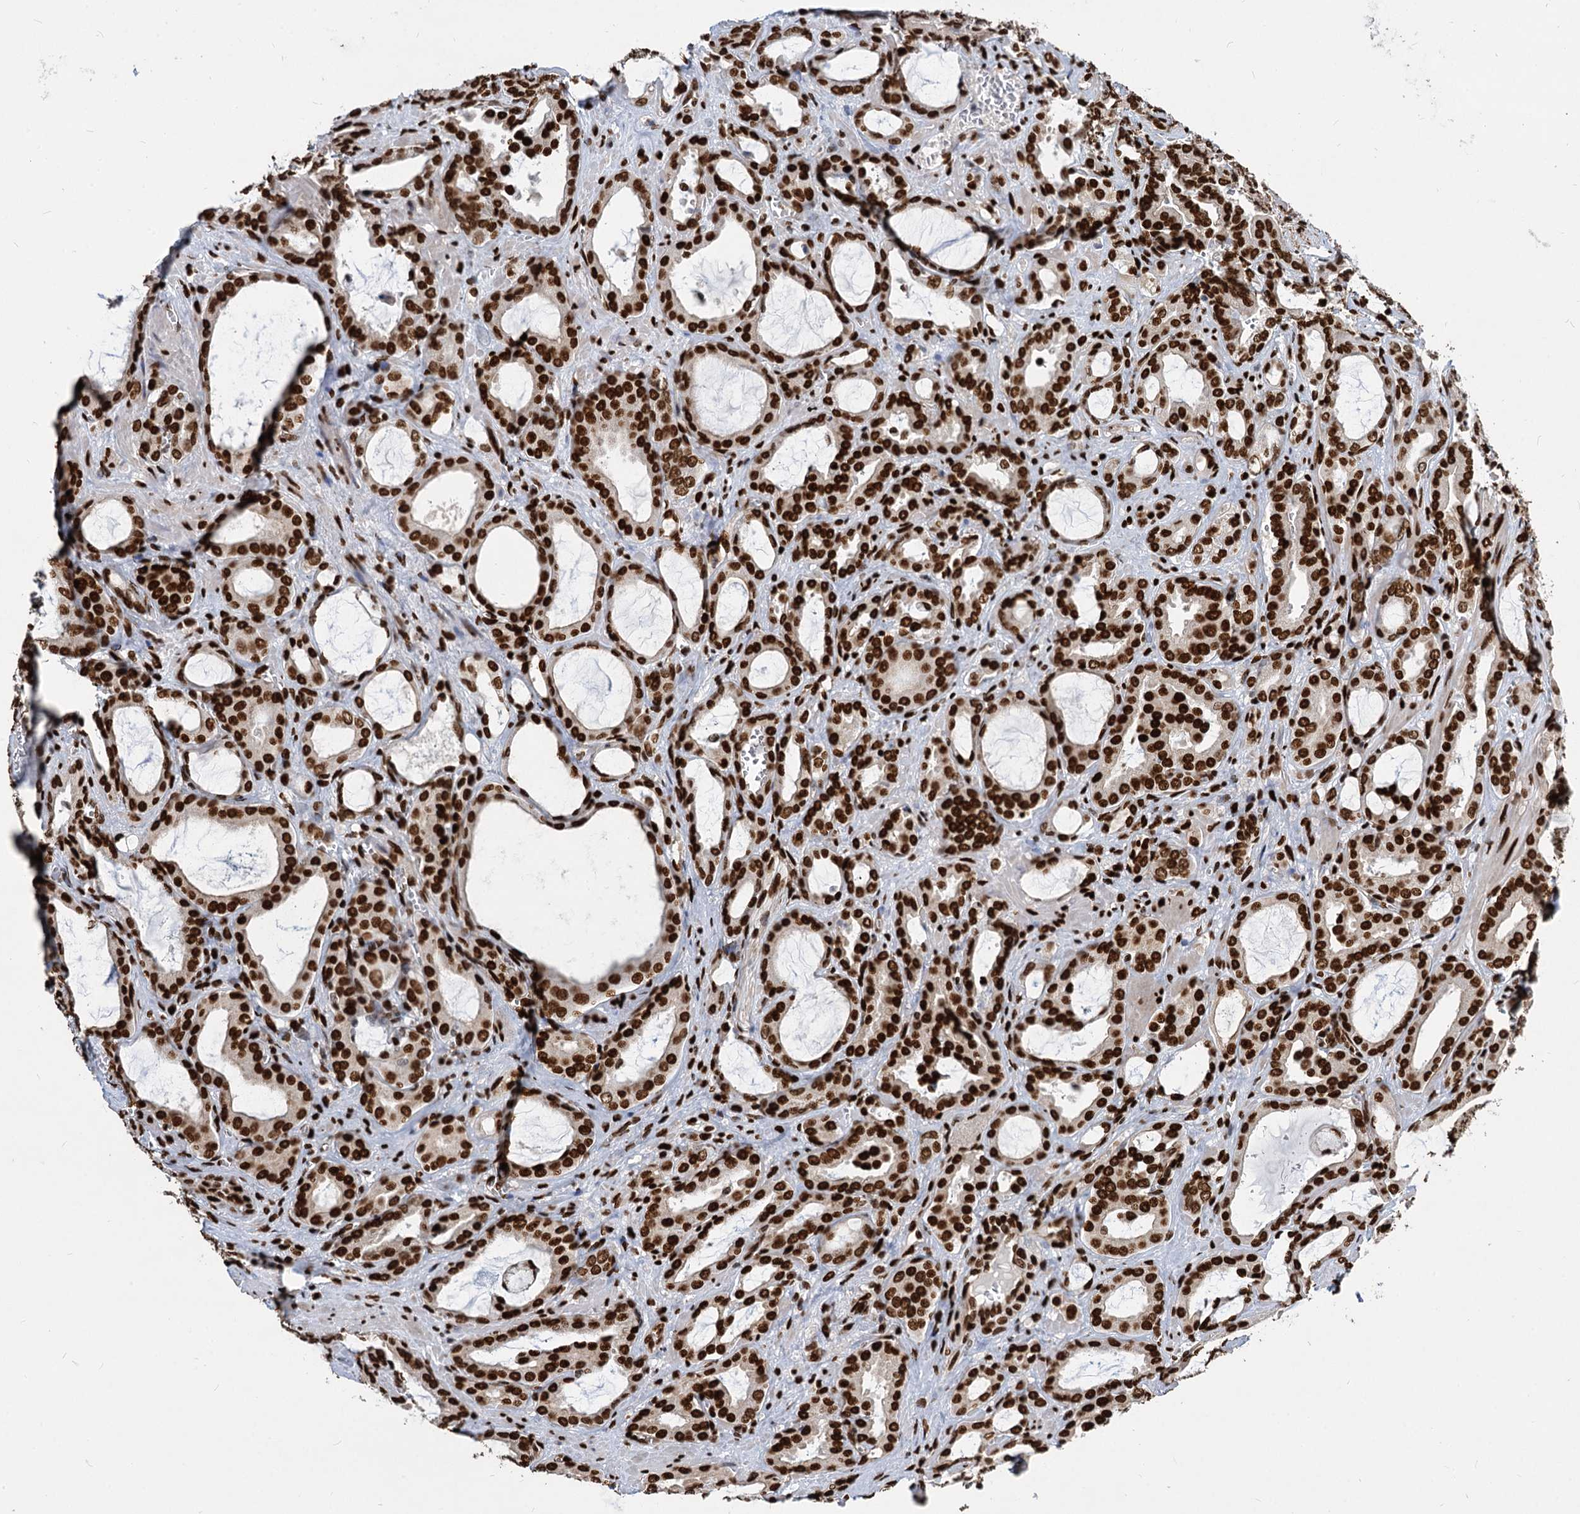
{"staining": {"intensity": "strong", "quantity": ">75%", "location": "nuclear"}, "tissue": "prostate cancer", "cell_type": "Tumor cells", "image_type": "cancer", "snomed": [{"axis": "morphology", "description": "Adenocarcinoma, High grade"}, {"axis": "topography", "description": "Prostate"}], "caption": "IHC histopathology image of human prostate high-grade adenocarcinoma stained for a protein (brown), which demonstrates high levels of strong nuclear staining in approximately >75% of tumor cells.", "gene": "MECP2", "patient": {"sex": "male", "age": 72}}